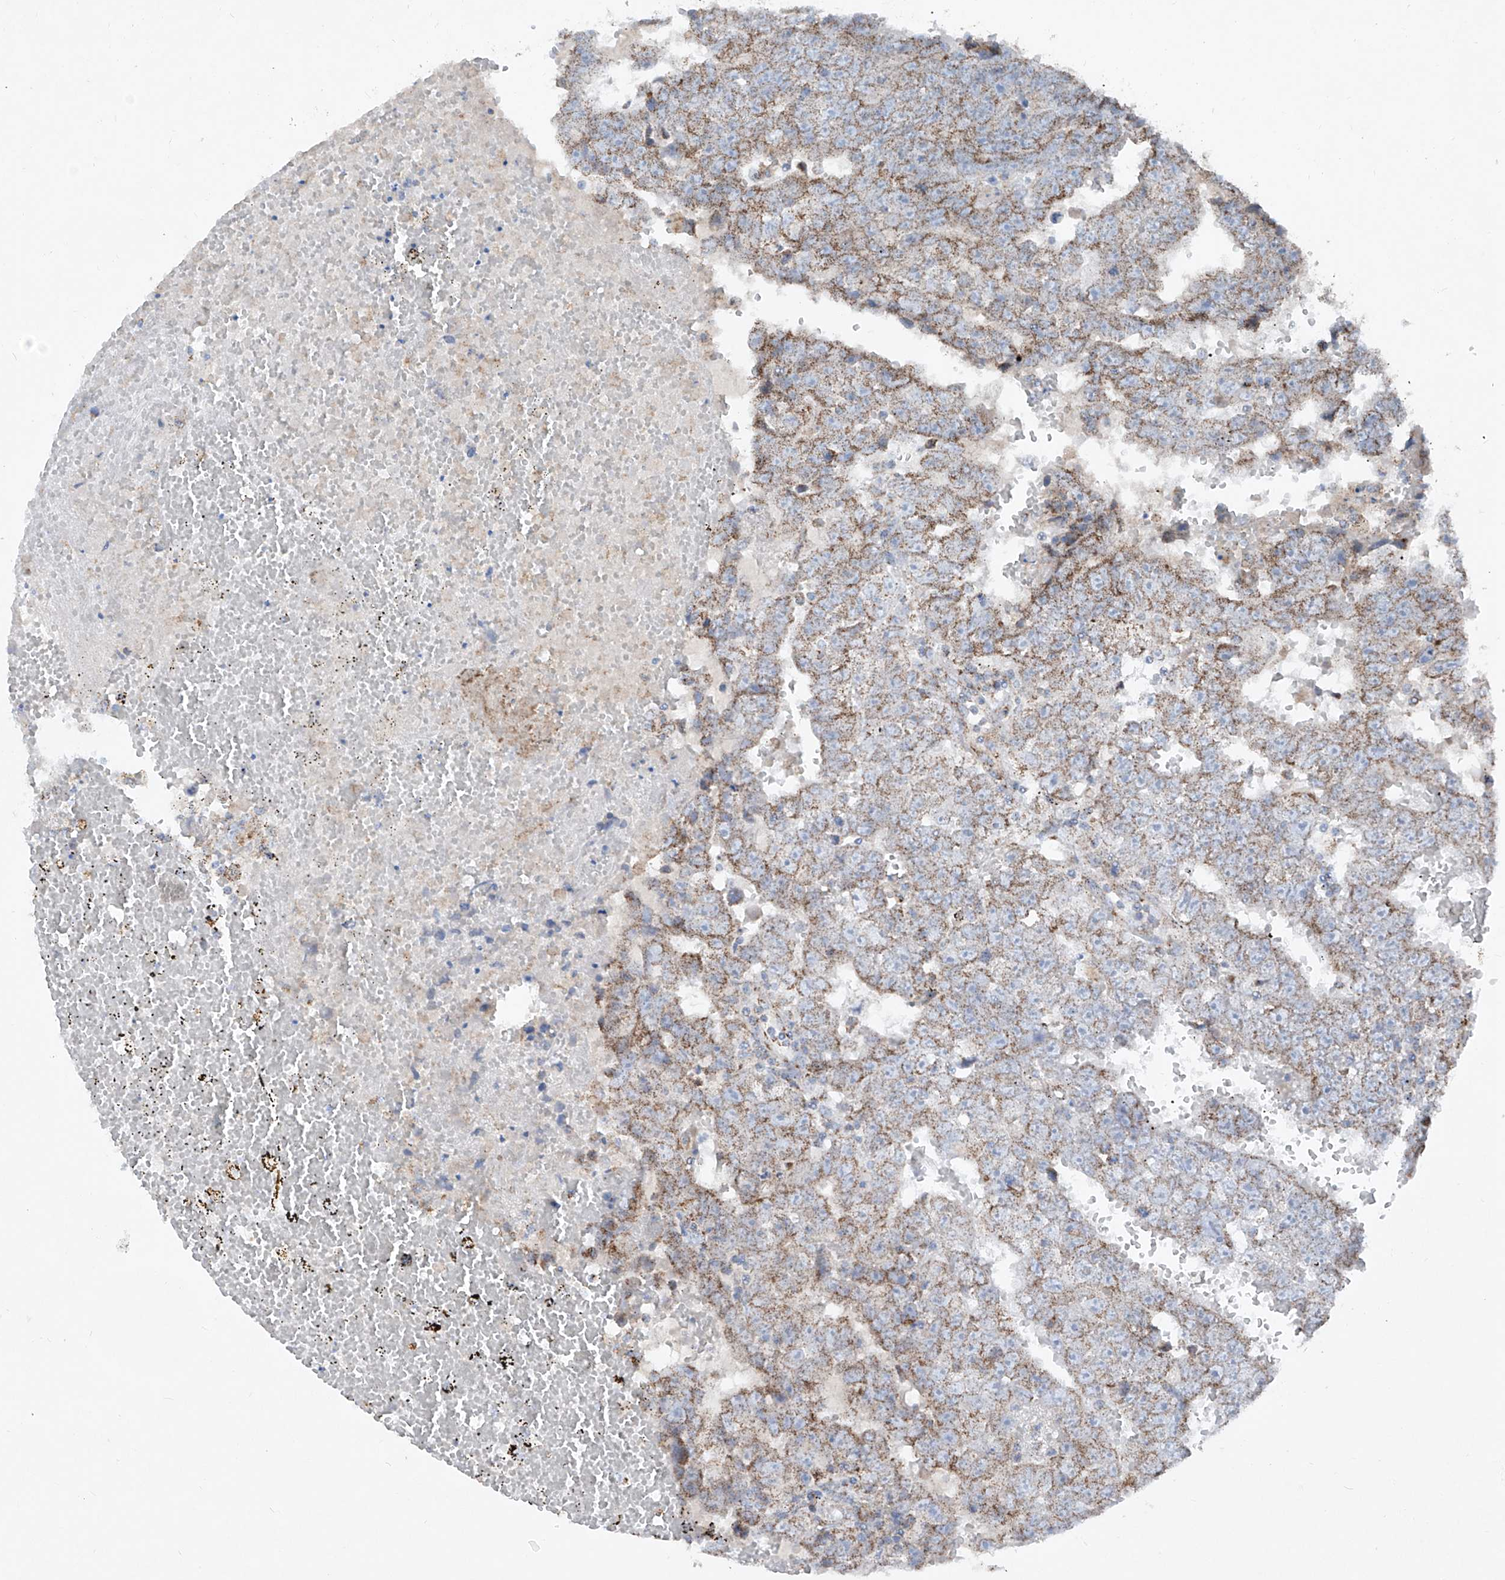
{"staining": {"intensity": "weak", "quantity": "25%-75%", "location": "cytoplasmic/membranous"}, "tissue": "testis cancer", "cell_type": "Tumor cells", "image_type": "cancer", "snomed": [{"axis": "morphology", "description": "Carcinoma, Embryonal, NOS"}, {"axis": "topography", "description": "Testis"}], "caption": "DAB immunohistochemical staining of human testis cancer demonstrates weak cytoplasmic/membranous protein expression in about 25%-75% of tumor cells.", "gene": "ABCD3", "patient": {"sex": "male", "age": 25}}